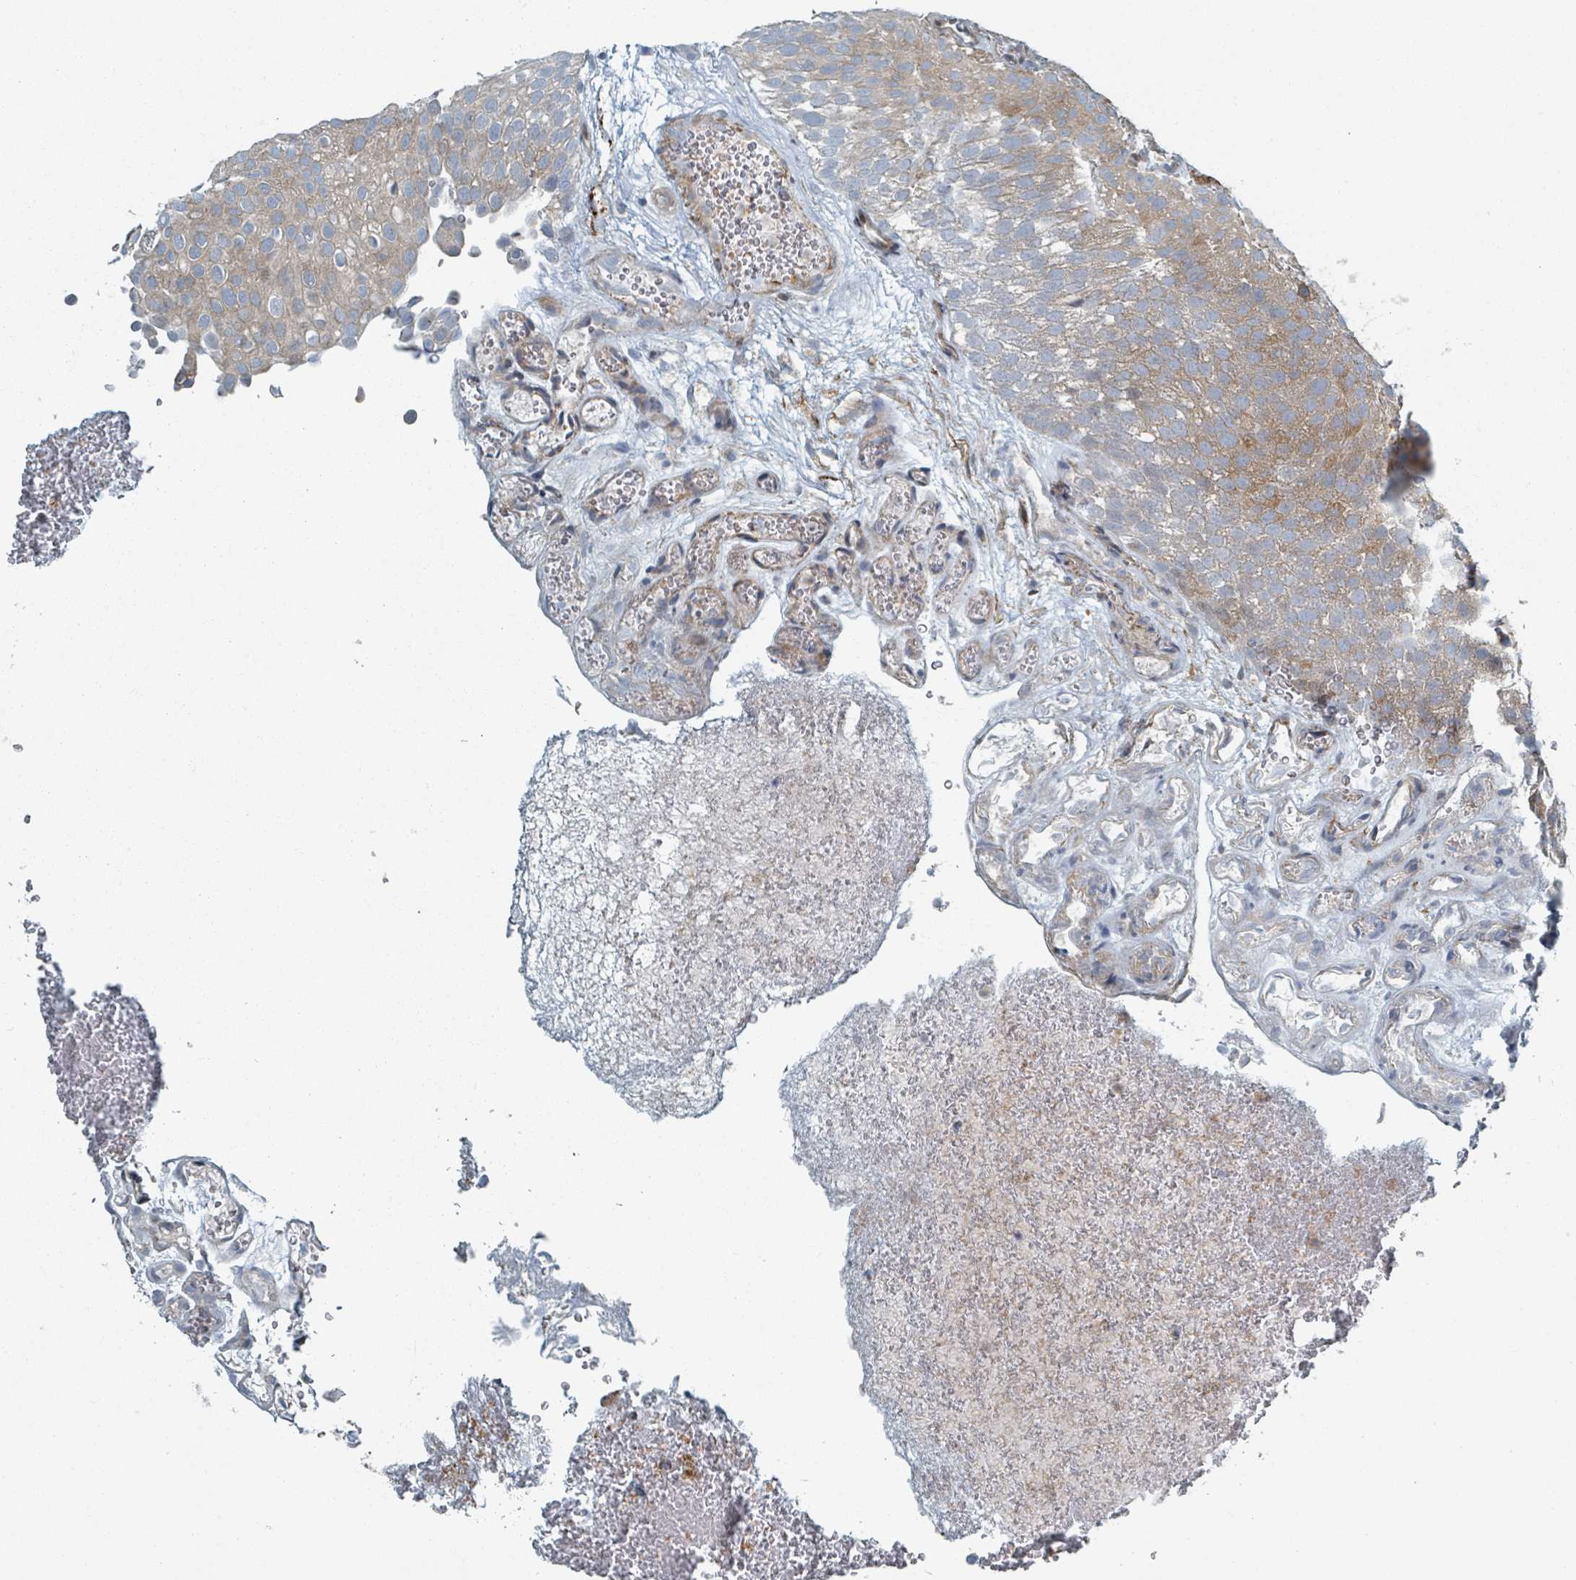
{"staining": {"intensity": "moderate", "quantity": ">75%", "location": "cytoplasmic/membranous"}, "tissue": "urothelial cancer", "cell_type": "Tumor cells", "image_type": "cancer", "snomed": [{"axis": "morphology", "description": "Urothelial carcinoma, Low grade"}, {"axis": "topography", "description": "Urinary bladder"}], "caption": "Brown immunohistochemical staining in human urothelial cancer exhibits moderate cytoplasmic/membranous expression in about >75% of tumor cells.", "gene": "RHPN2", "patient": {"sex": "male", "age": 78}}